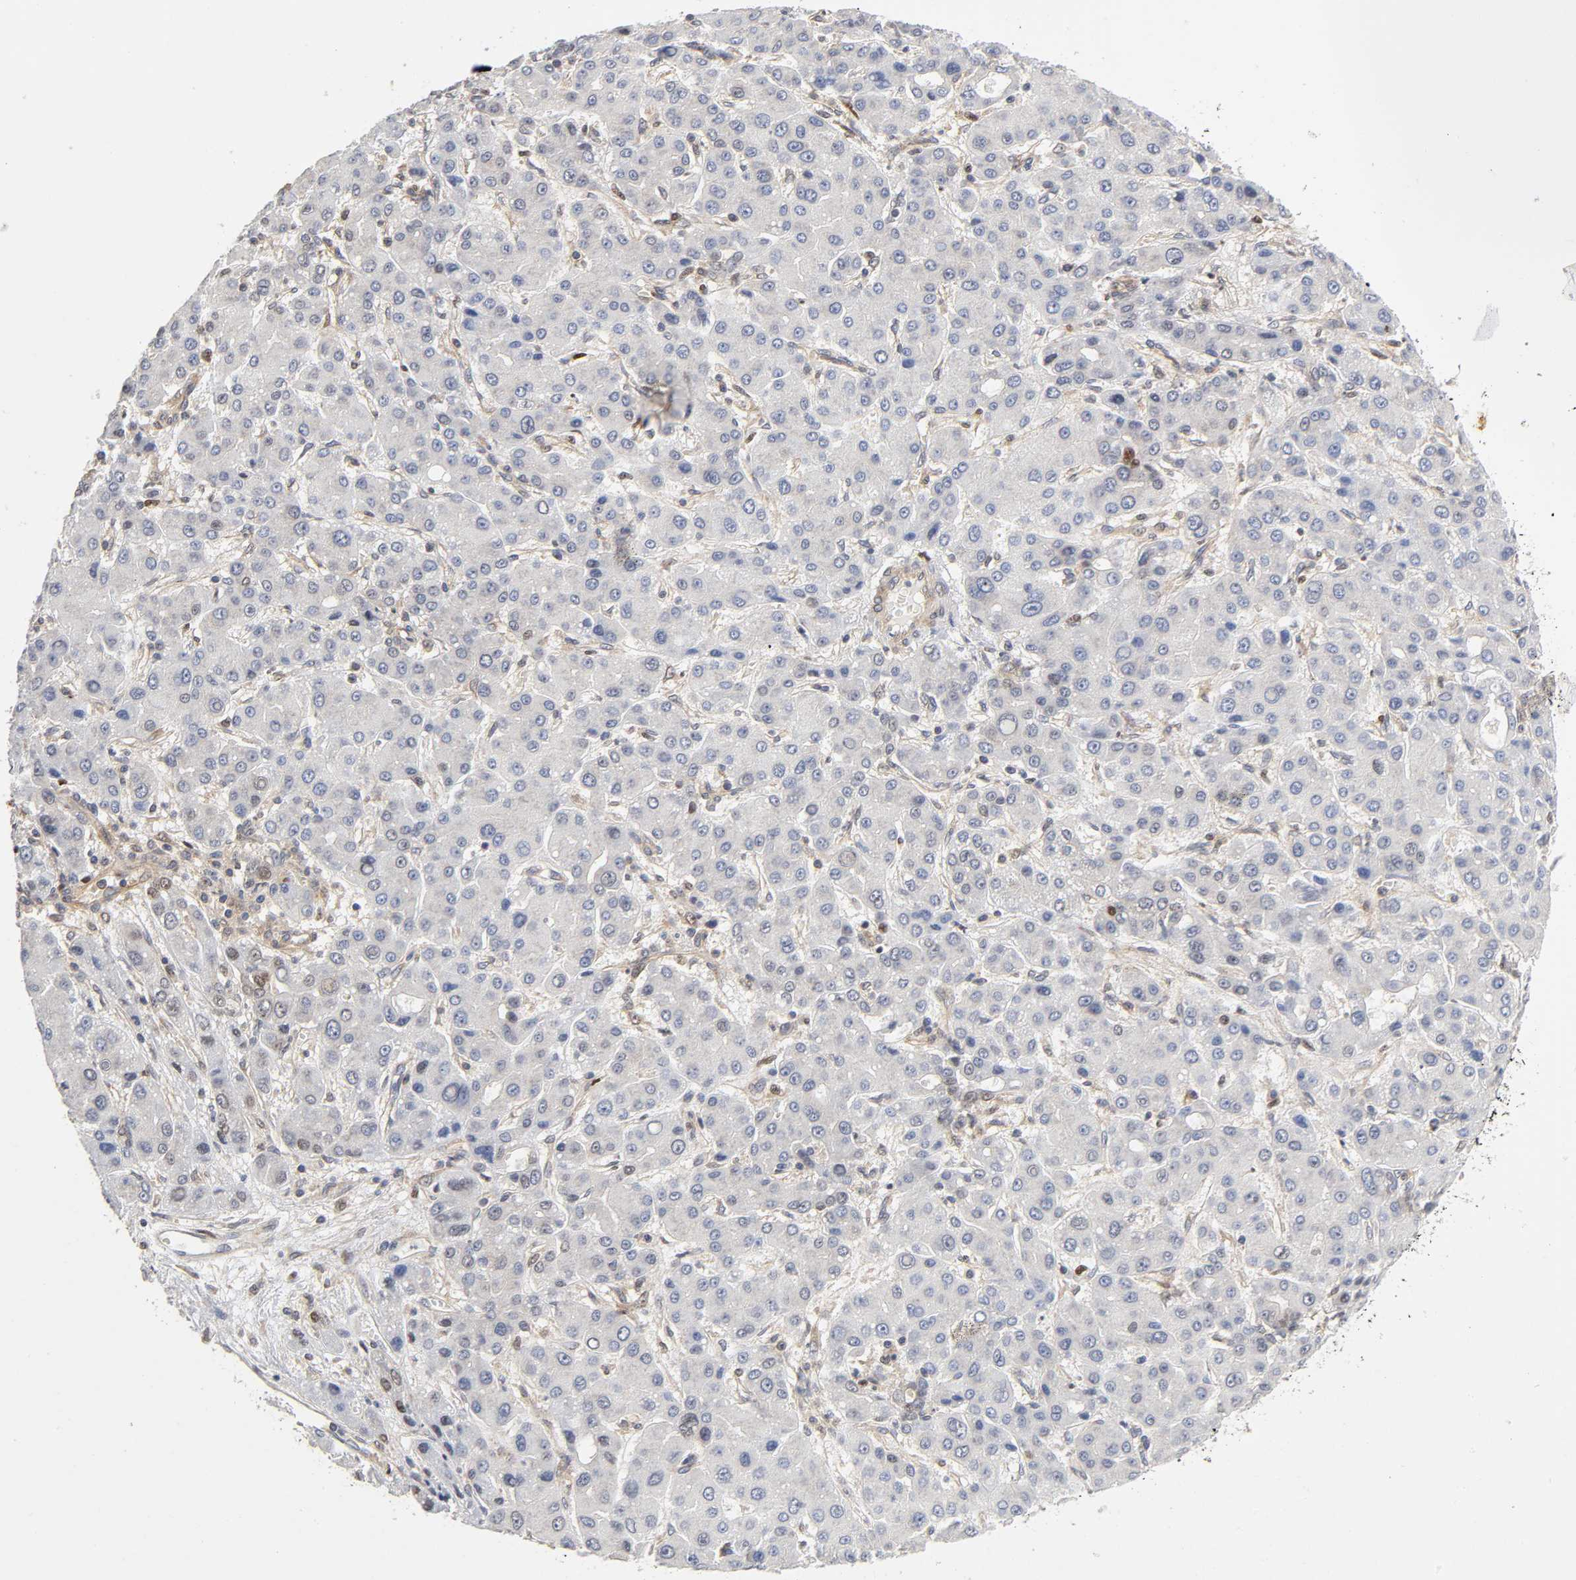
{"staining": {"intensity": "negative", "quantity": "none", "location": "none"}, "tissue": "liver cancer", "cell_type": "Tumor cells", "image_type": "cancer", "snomed": [{"axis": "morphology", "description": "Carcinoma, Hepatocellular, NOS"}, {"axis": "topography", "description": "Liver"}], "caption": "Liver cancer stained for a protein using IHC exhibits no staining tumor cells.", "gene": "PAFAH1B1", "patient": {"sex": "male", "age": 55}}